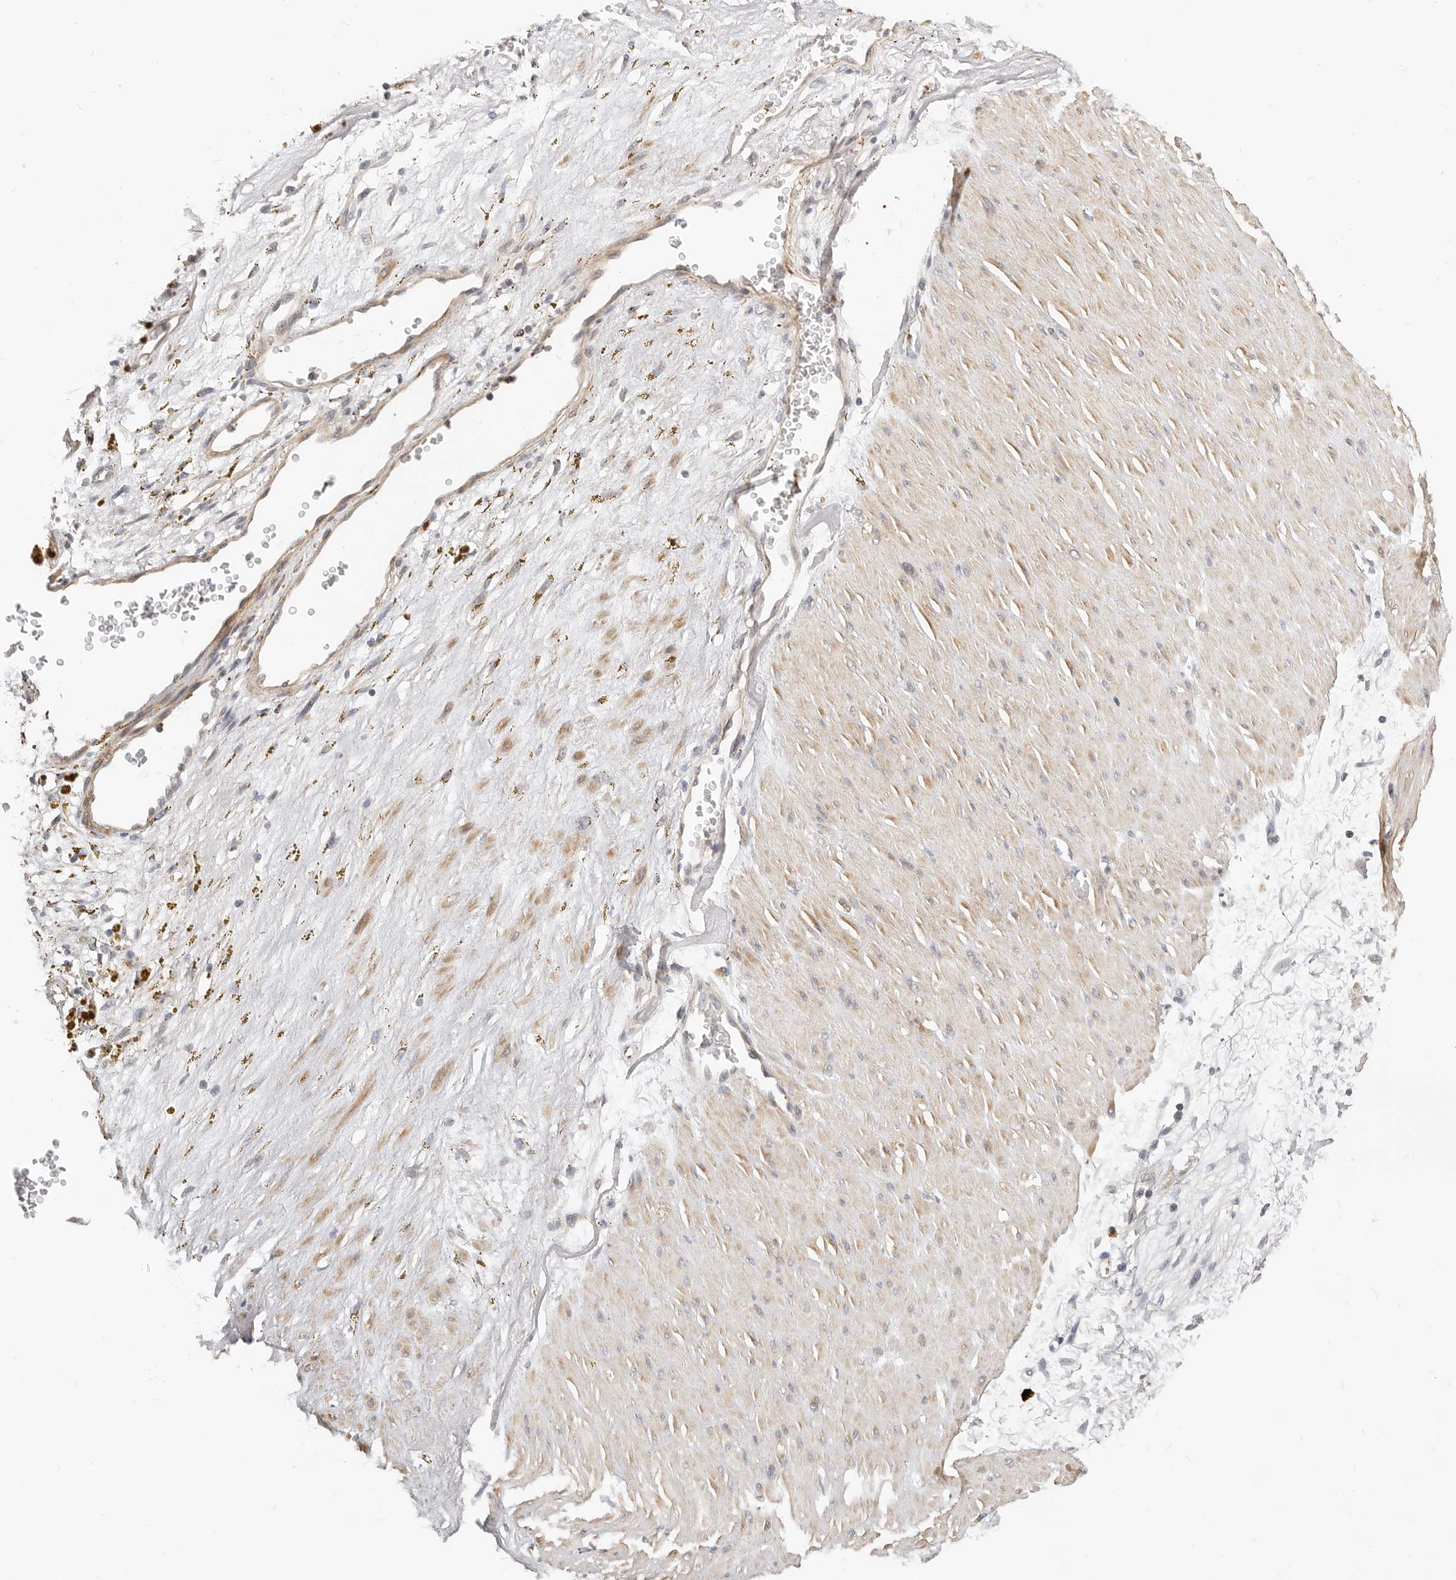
{"staining": {"intensity": "weak", "quantity": ">75%", "location": "cytoplasmic/membranous"}, "tissue": "soft tissue", "cell_type": "Fibroblasts", "image_type": "normal", "snomed": [{"axis": "morphology", "description": "Normal tissue, NOS"}, {"axis": "topography", "description": "Soft tissue"}], "caption": "About >75% of fibroblasts in benign soft tissue show weak cytoplasmic/membranous protein staining as visualized by brown immunohistochemical staining.", "gene": "ZRANB1", "patient": {"sex": "male", "age": 72}}